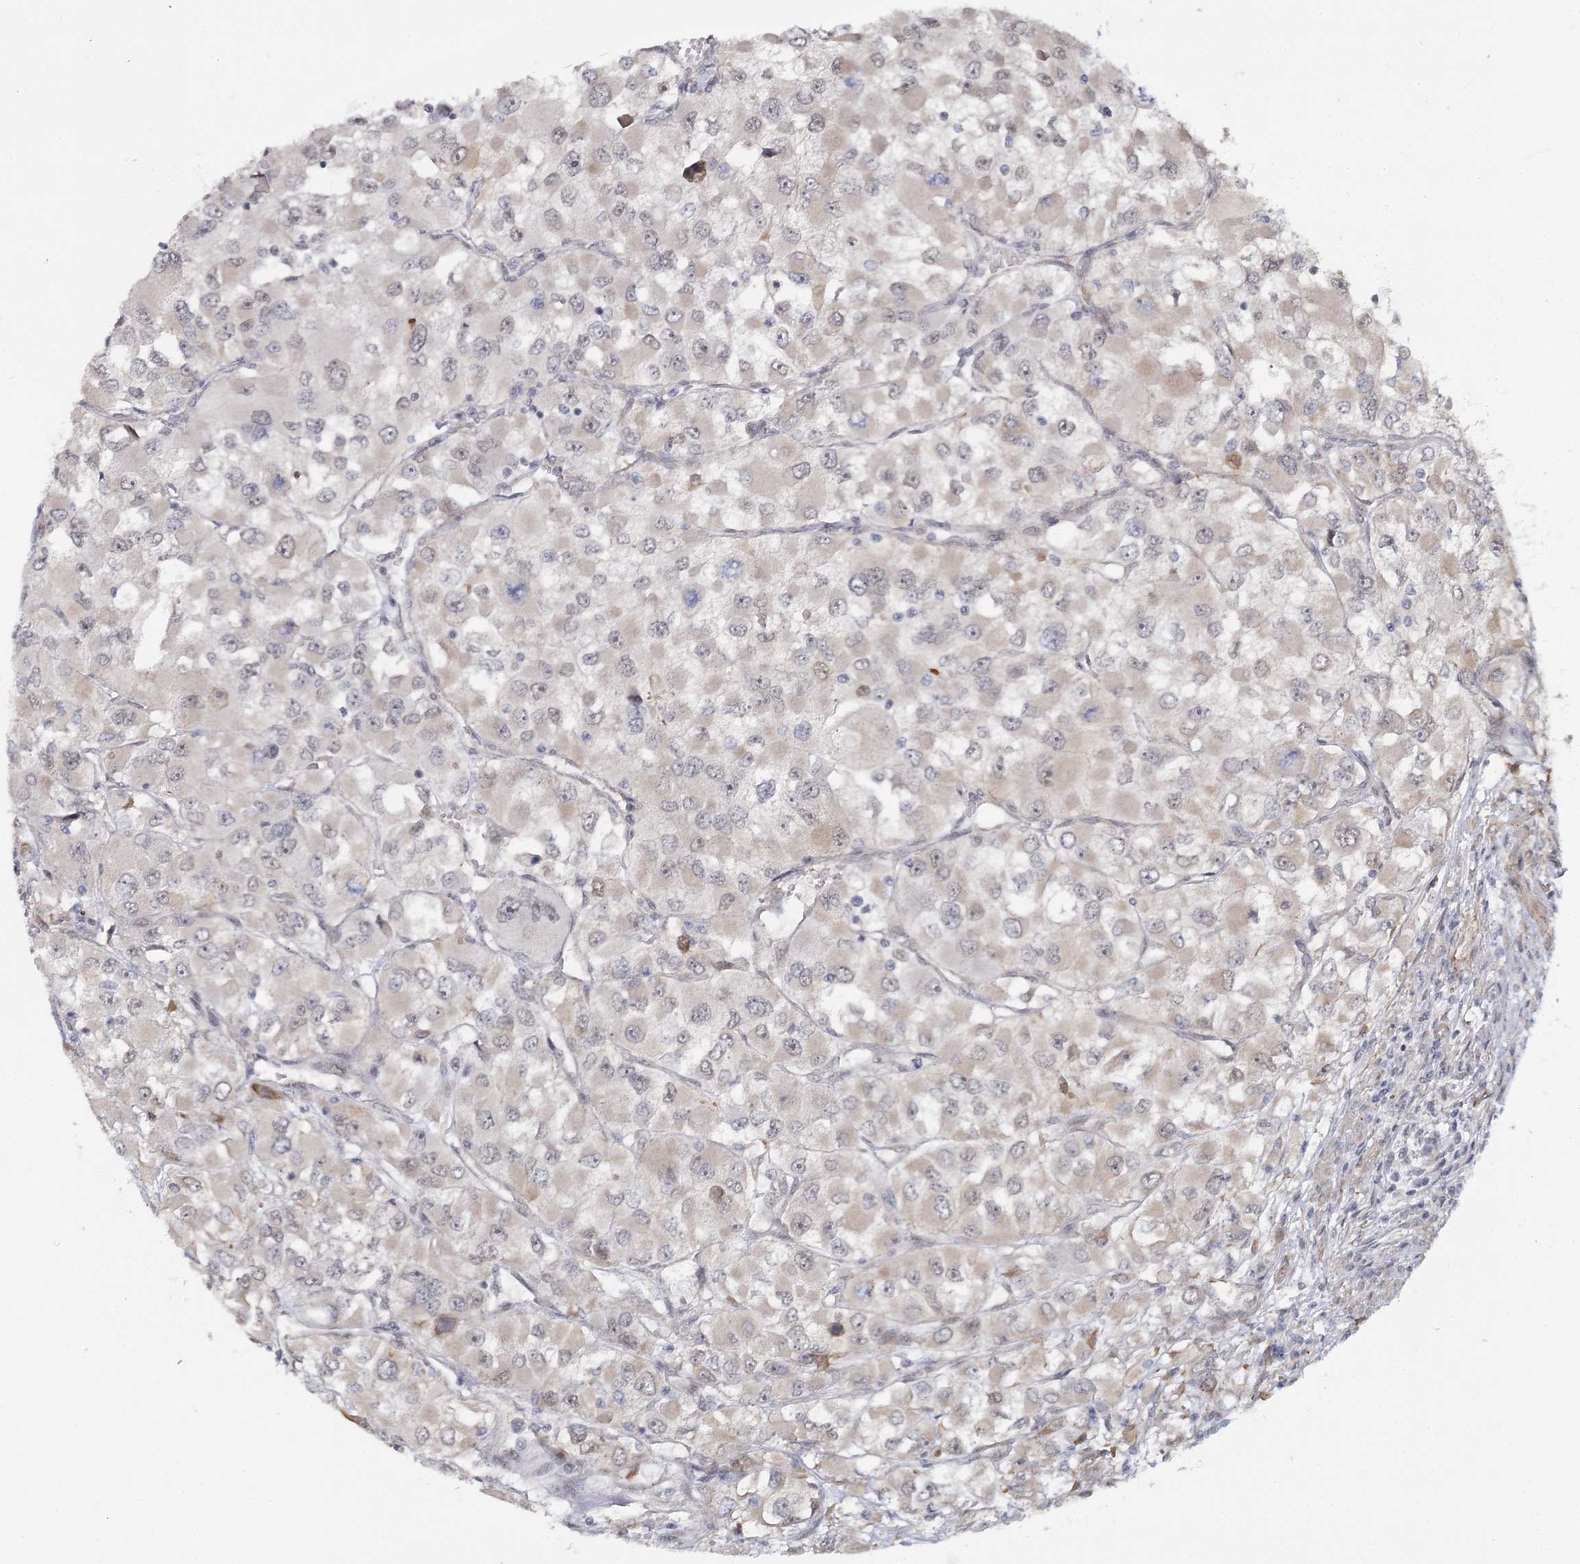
{"staining": {"intensity": "negative", "quantity": "none", "location": "none"}, "tissue": "renal cancer", "cell_type": "Tumor cells", "image_type": "cancer", "snomed": [{"axis": "morphology", "description": "Adenocarcinoma, NOS"}, {"axis": "topography", "description": "Kidney"}], "caption": "DAB (3,3'-diaminobenzidine) immunohistochemical staining of human renal adenocarcinoma reveals no significant staining in tumor cells.", "gene": "TBC1D9B", "patient": {"sex": "female", "age": 52}}